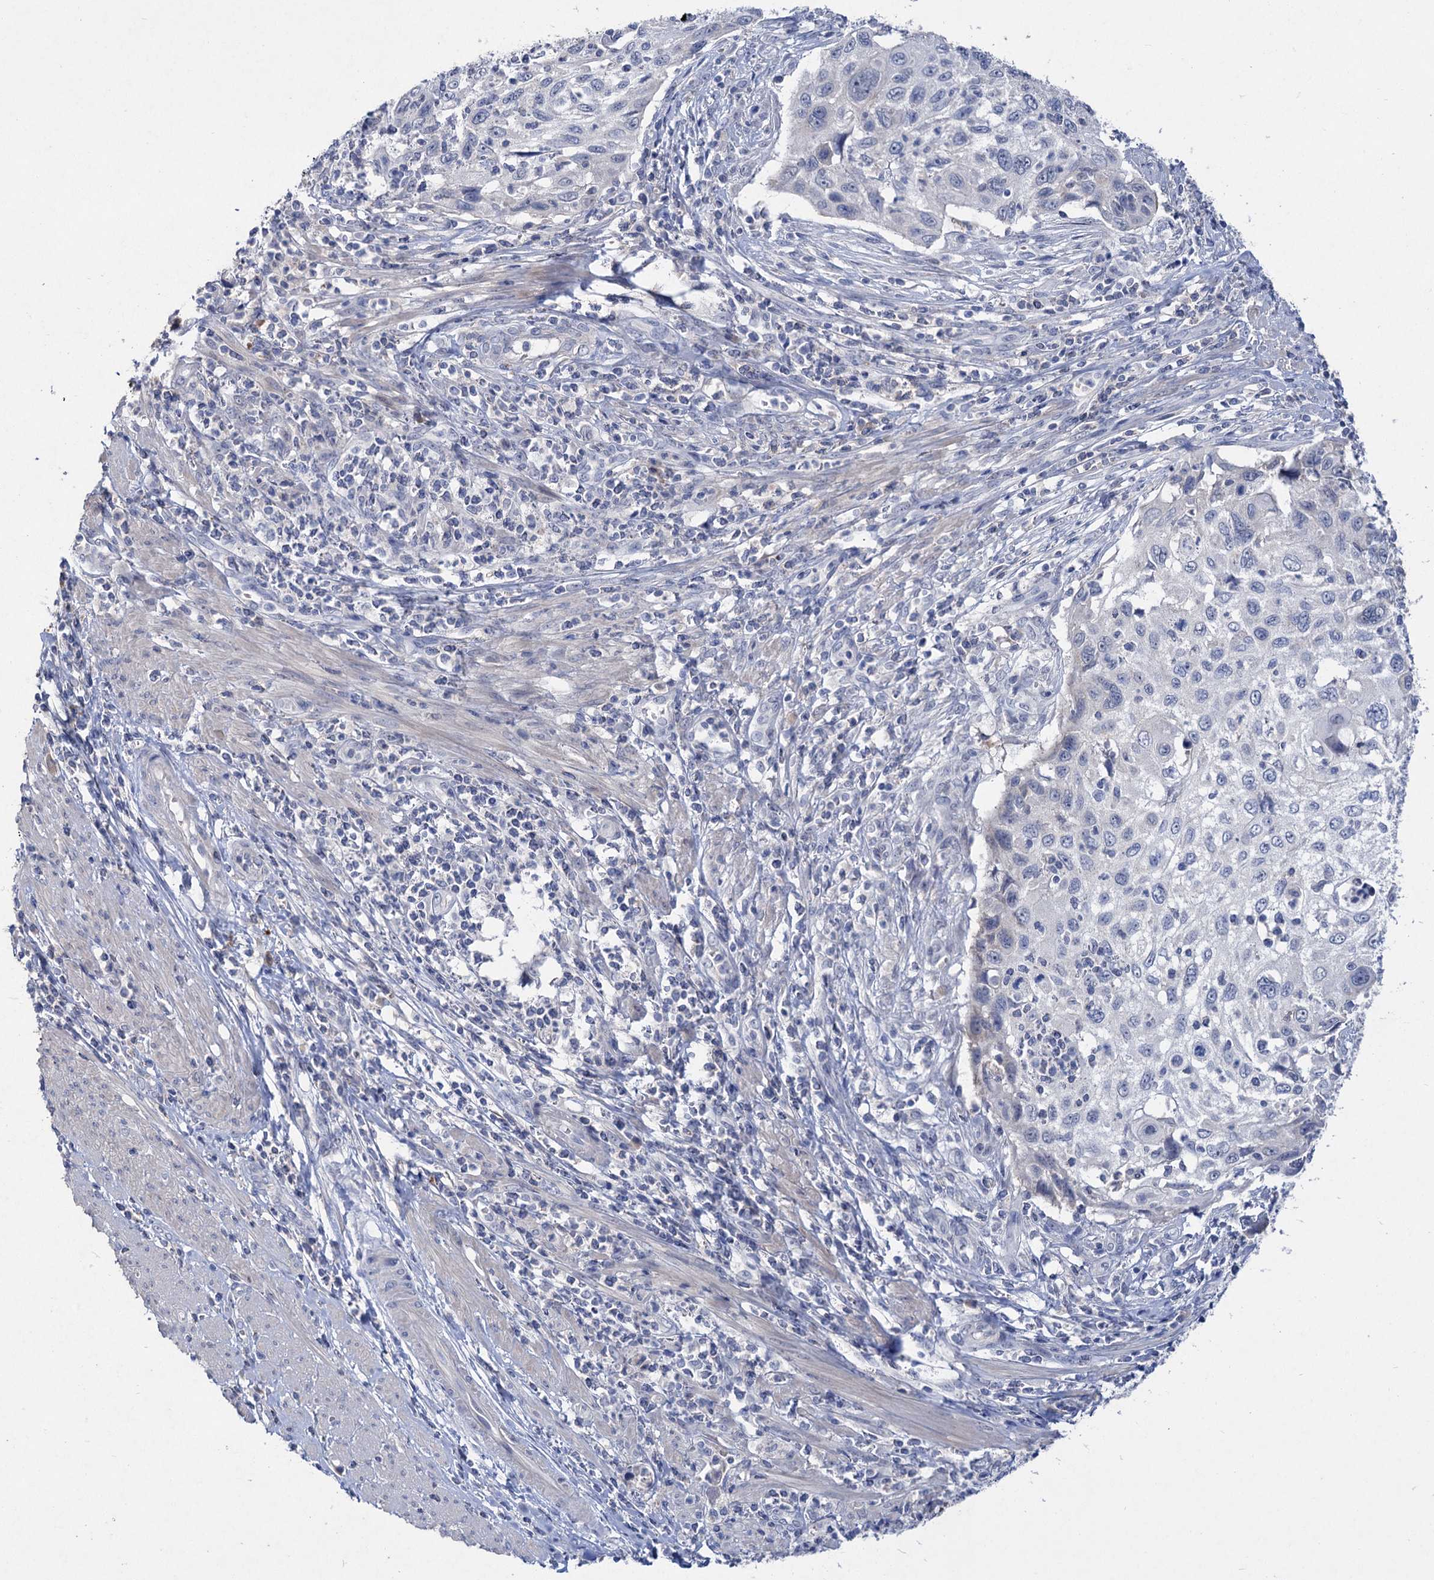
{"staining": {"intensity": "negative", "quantity": "none", "location": "none"}, "tissue": "cervical cancer", "cell_type": "Tumor cells", "image_type": "cancer", "snomed": [{"axis": "morphology", "description": "Squamous cell carcinoma, NOS"}, {"axis": "topography", "description": "Cervix"}], "caption": "This is an IHC histopathology image of human cervical squamous cell carcinoma. There is no expression in tumor cells.", "gene": "ATP4A", "patient": {"sex": "female", "age": 70}}